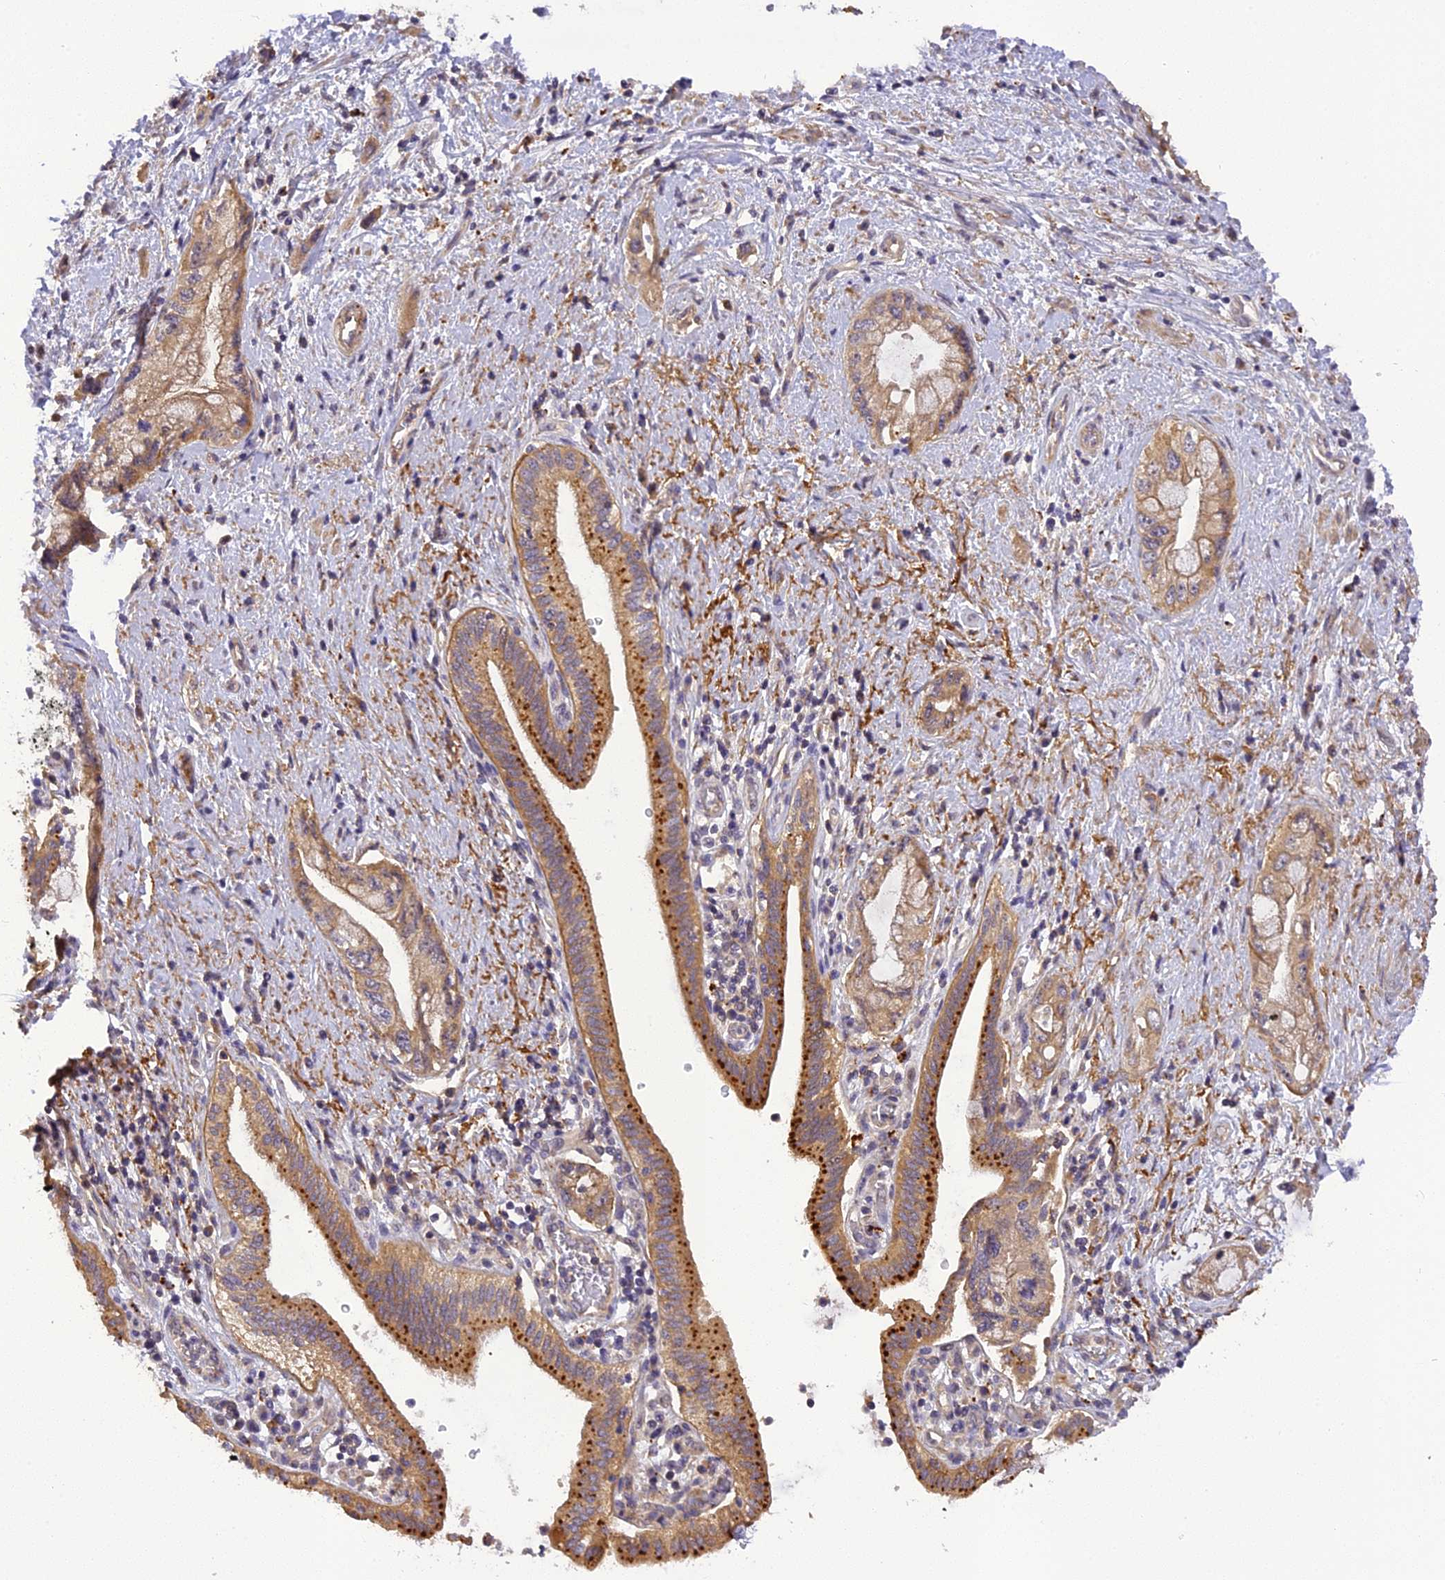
{"staining": {"intensity": "moderate", "quantity": "25%-75%", "location": "cytoplasmic/membranous"}, "tissue": "pancreatic cancer", "cell_type": "Tumor cells", "image_type": "cancer", "snomed": [{"axis": "morphology", "description": "Adenocarcinoma, NOS"}, {"axis": "topography", "description": "Pancreas"}], "caption": "About 25%-75% of tumor cells in human pancreatic cancer (adenocarcinoma) show moderate cytoplasmic/membranous protein staining as visualized by brown immunohistochemical staining.", "gene": "FNIP2", "patient": {"sex": "female", "age": 73}}